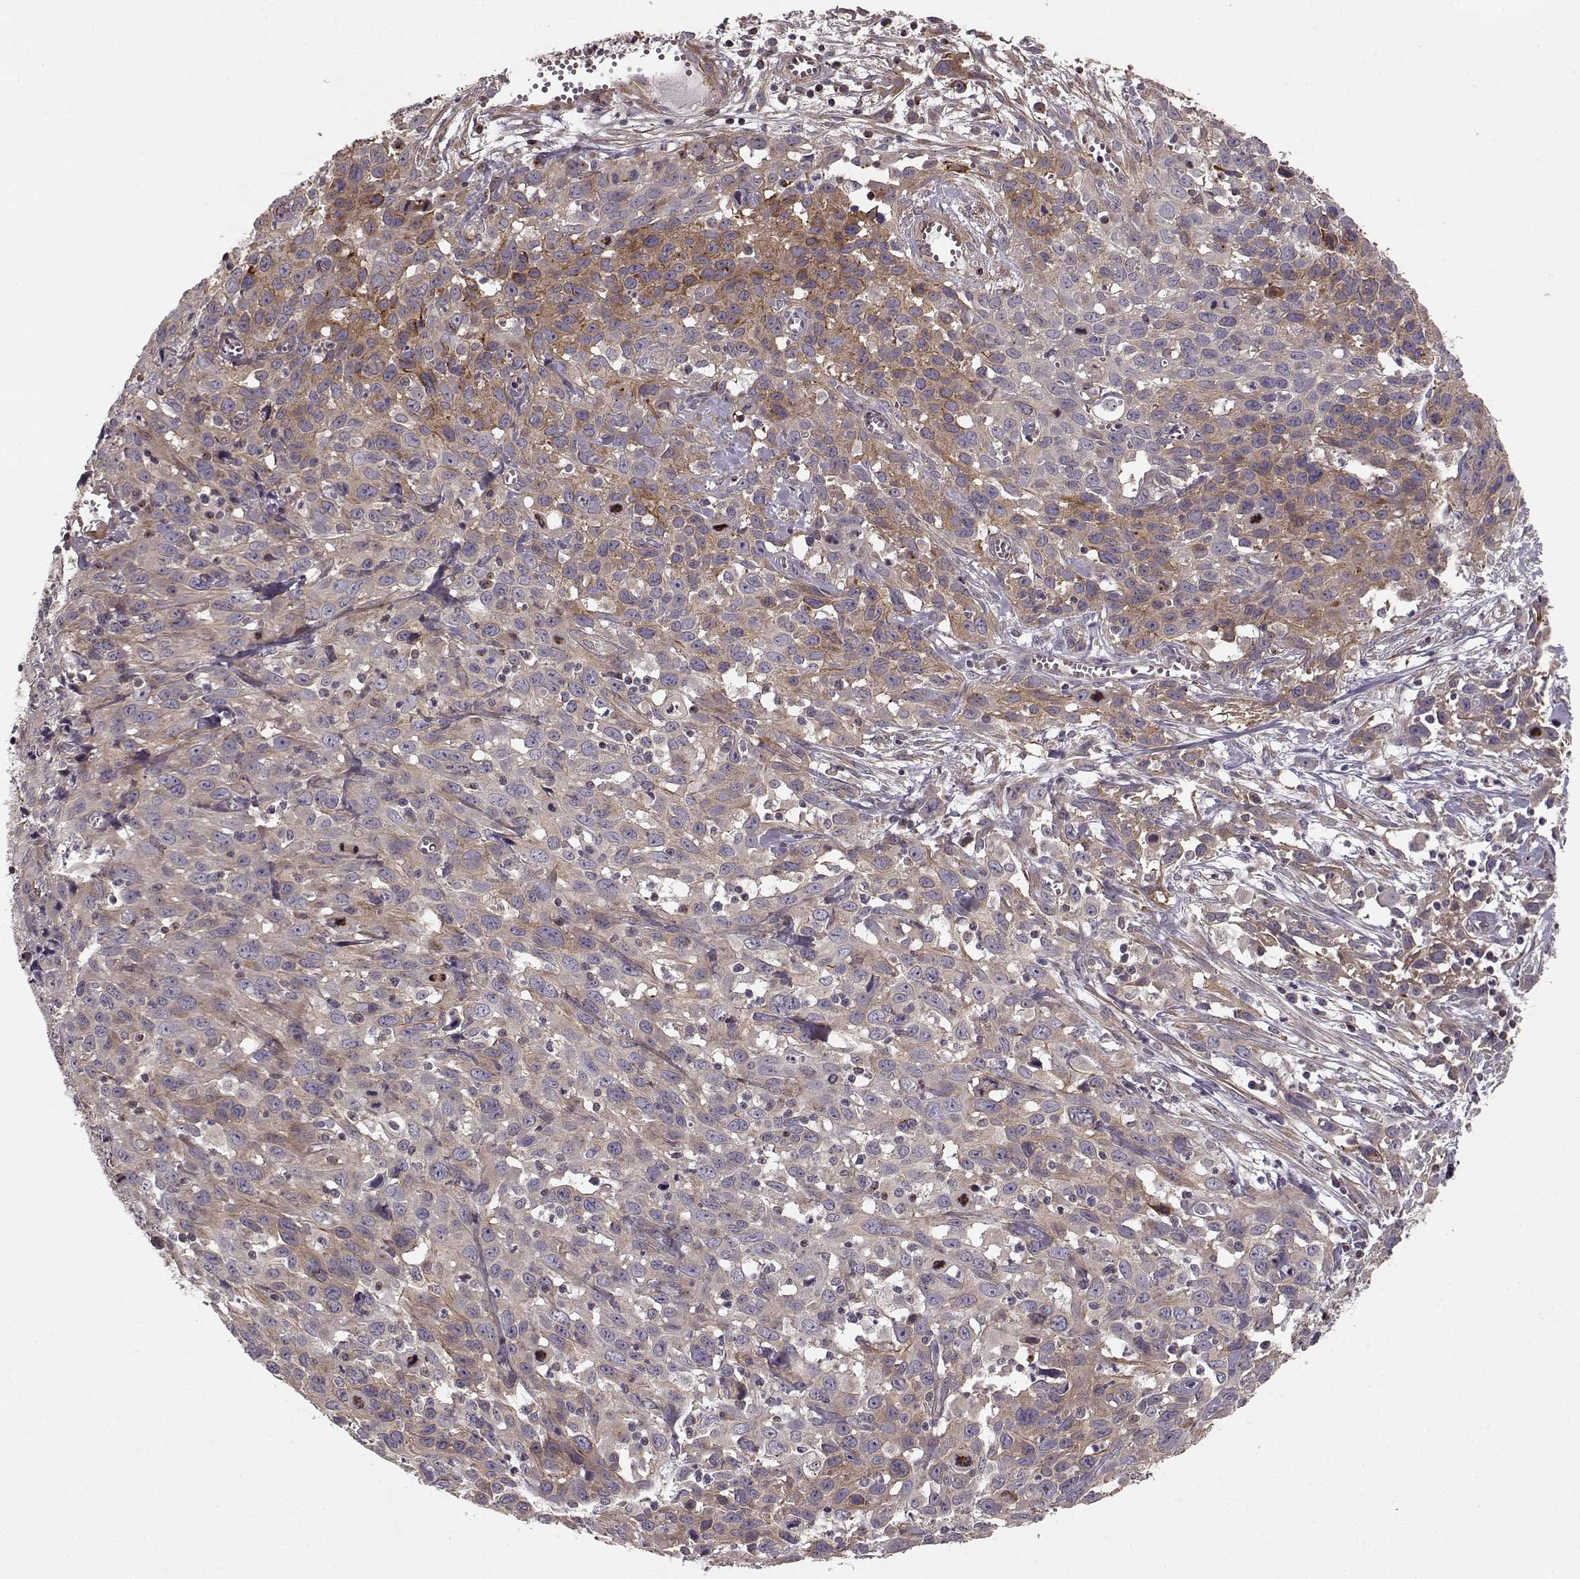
{"staining": {"intensity": "weak", "quantity": ">75%", "location": "cytoplasmic/membranous"}, "tissue": "cervical cancer", "cell_type": "Tumor cells", "image_type": "cancer", "snomed": [{"axis": "morphology", "description": "Squamous cell carcinoma, NOS"}, {"axis": "topography", "description": "Cervix"}], "caption": "Cervical cancer (squamous cell carcinoma) tissue demonstrates weak cytoplasmic/membranous staining in about >75% of tumor cells", "gene": "MTR", "patient": {"sex": "female", "age": 38}}